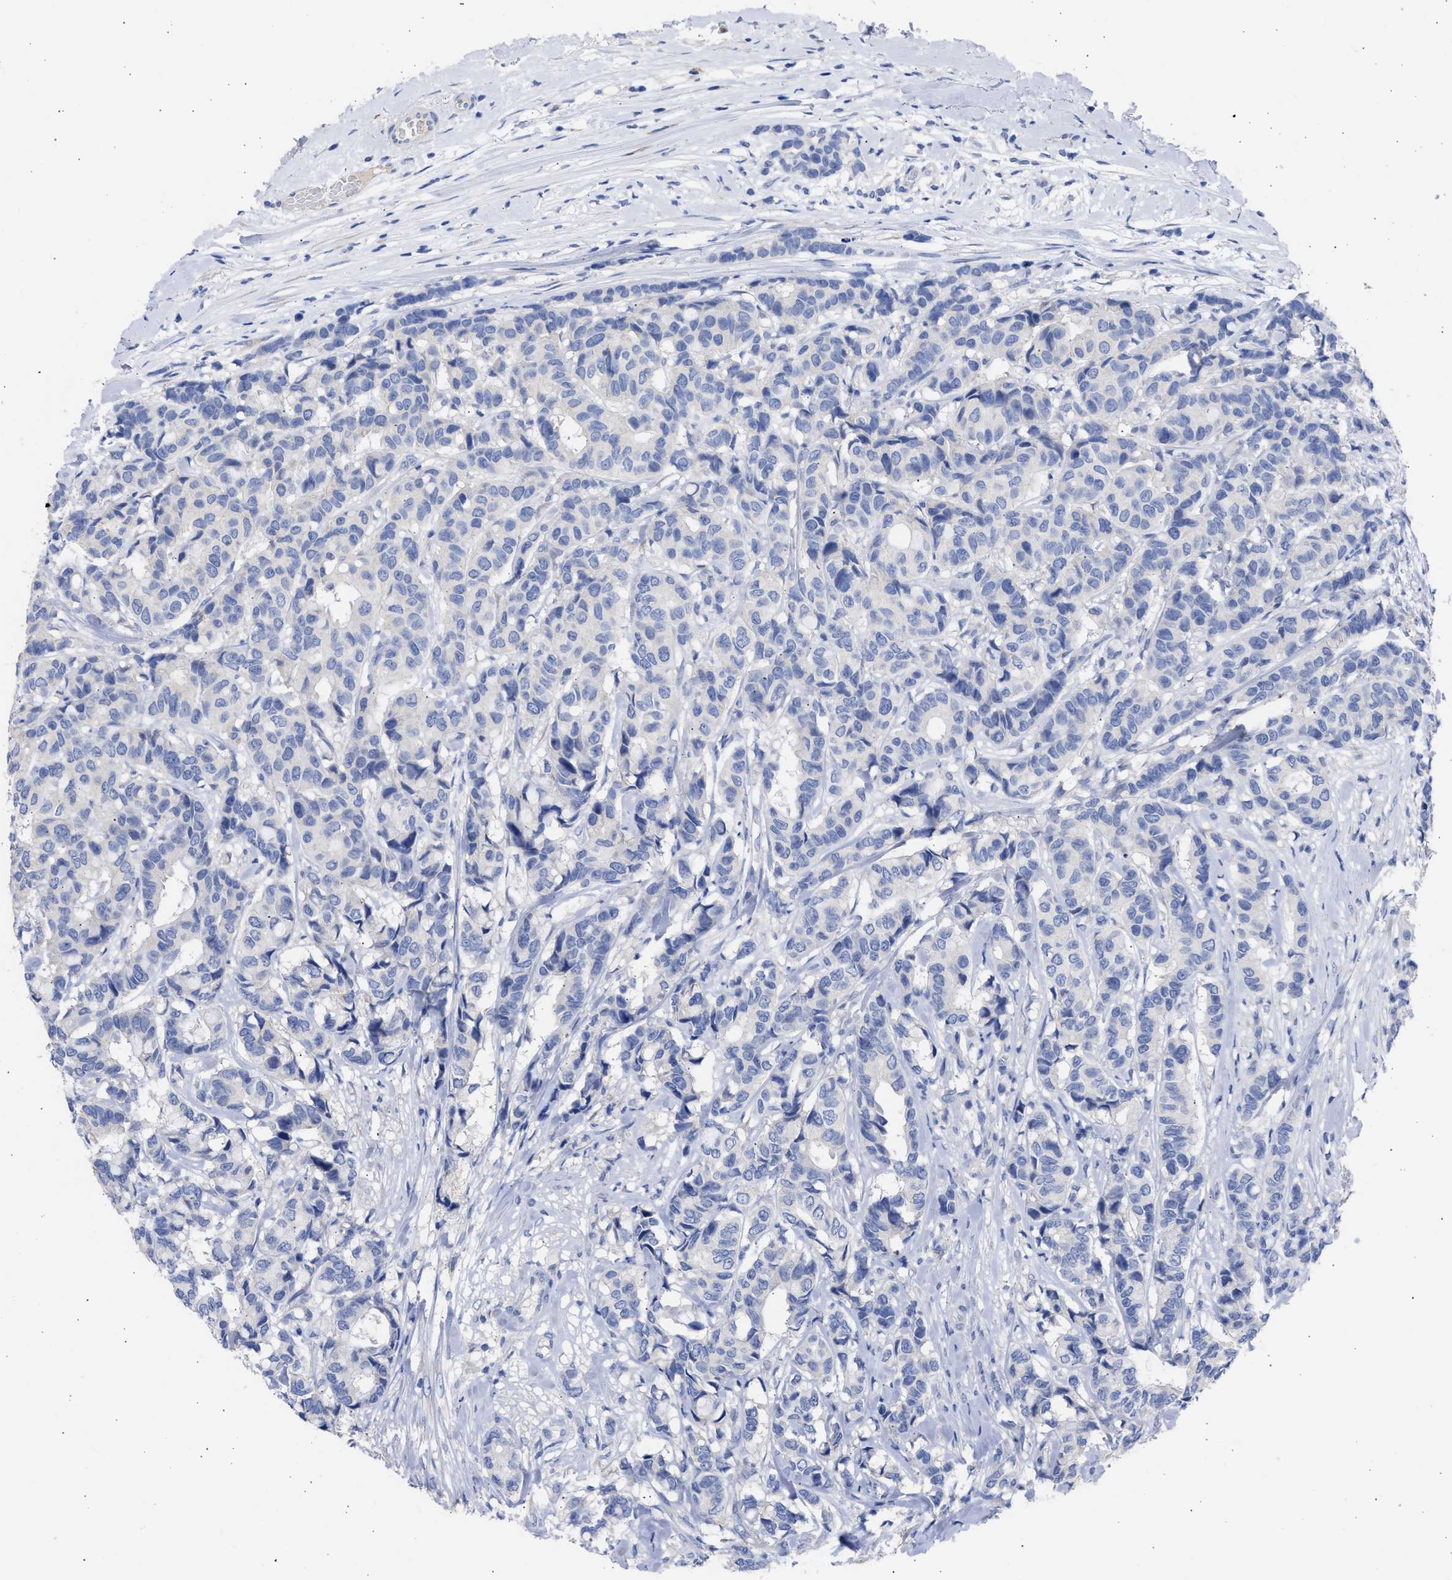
{"staining": {"intensity": "negative", "quantity": "none", "location": "none"}, "tissue": "breast cancer", "cell_type": "Tumor cells", "image_type": "cancer", "snomed": [{"axis": "morphology", "description": "Duct carcinoma"}, {"axis": "topography", "description": "Breast"}], "caption": "Human breast cancer stained for a protein using IHC shows no expression in tumor cells.", "gene": "RSPH1", "patient": {"sex": "female", "age": 87}}